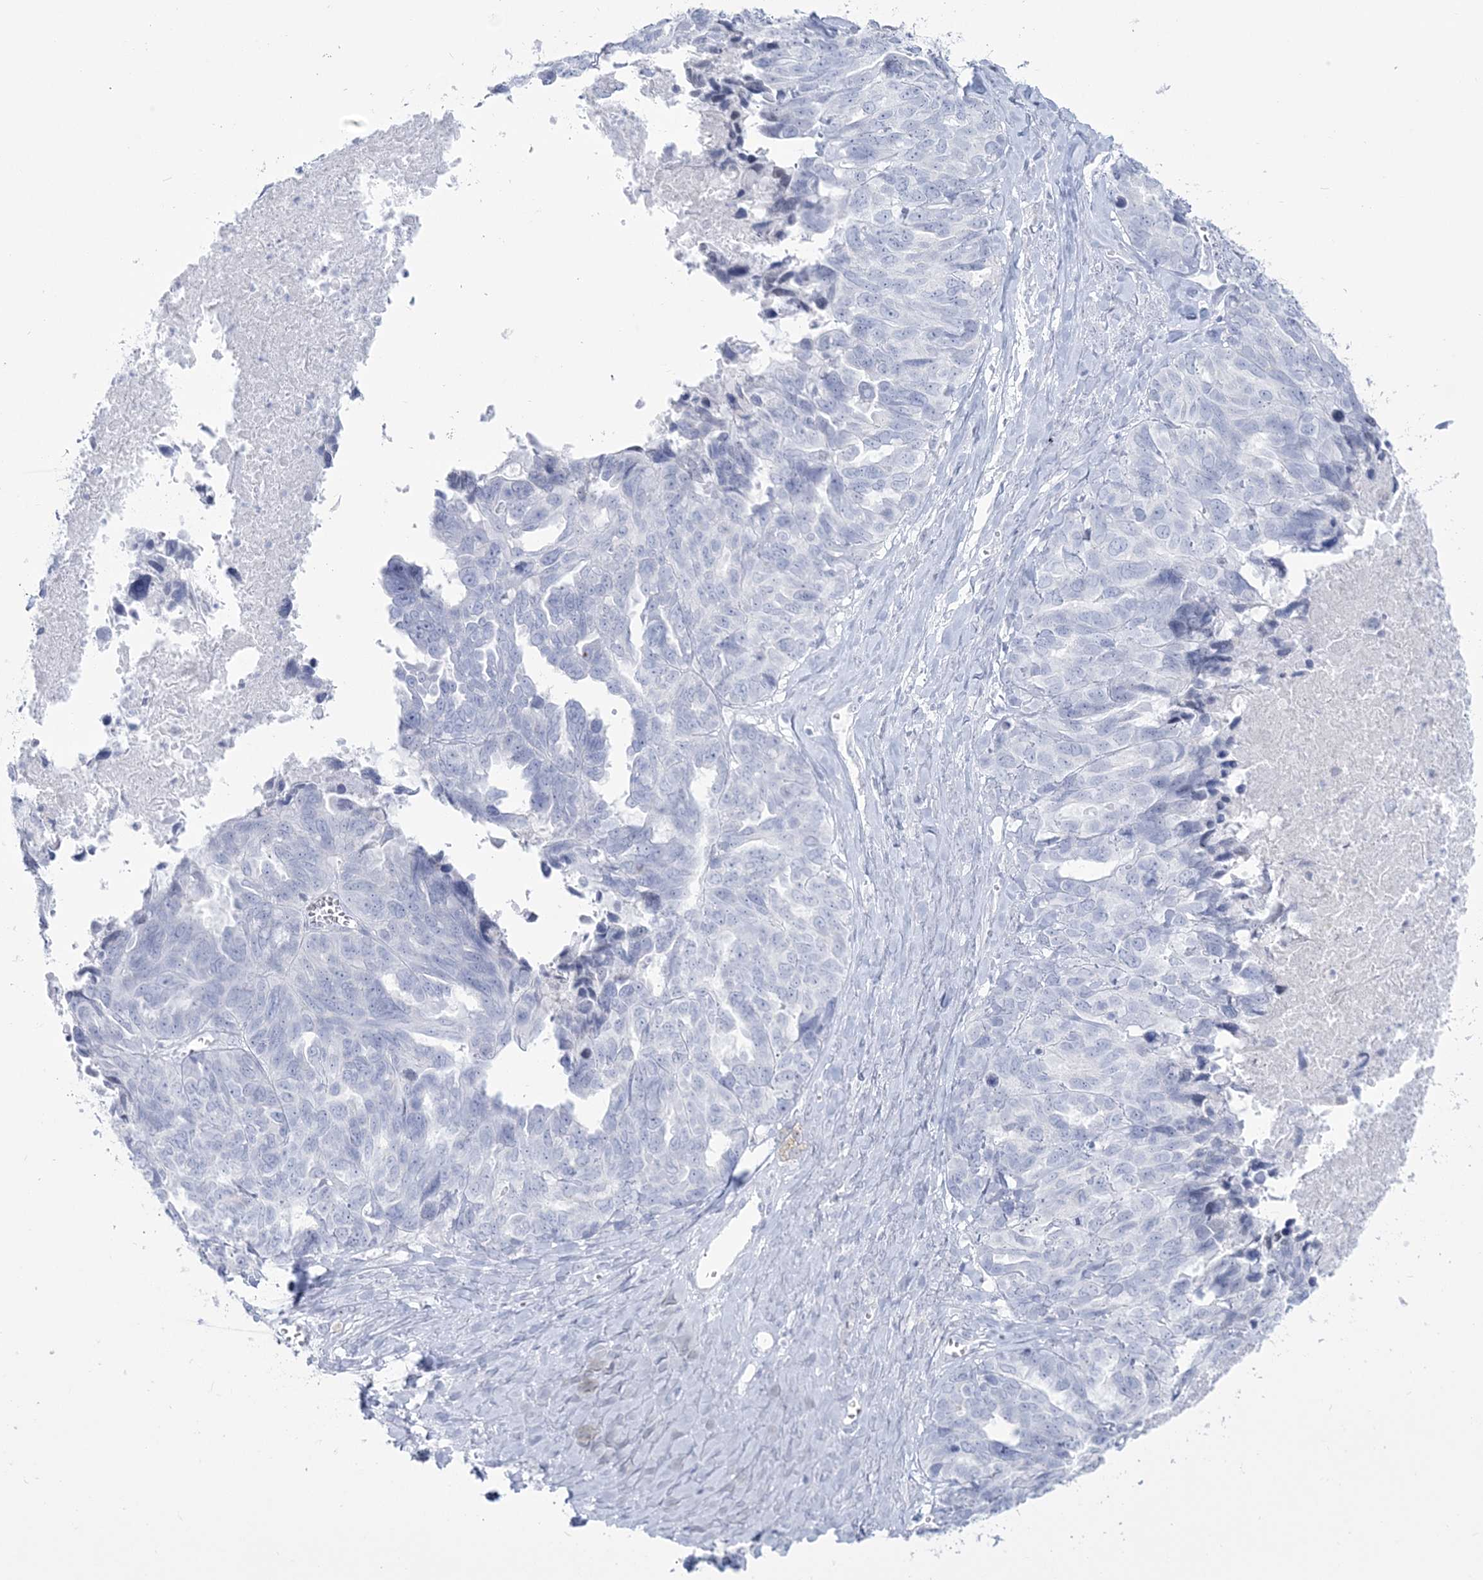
{"staining": {"intensity": "negative", "quantity": "none", "location": "none"}, "tissue": "ovarian cancer", "cell_type": "Tumor cells", "image_type": "cancer", "snomed": [{"axis": "morphology", "description": "Cystadenocarcinoma, serous, NOS"}, {"axis": "topography", "description": "Ovary"}], "caption": "Ovarian cancer (serous cystadenocarcinoma) was stained to show a protein in brown. There is no significant staining in tumor cells. (Brightfield microscopy of DAB (3,3'-diaminobenzidine) IHC at high magnification).", "gene": "ZNF843", "patient": {"sex": "female", "age": 79}}